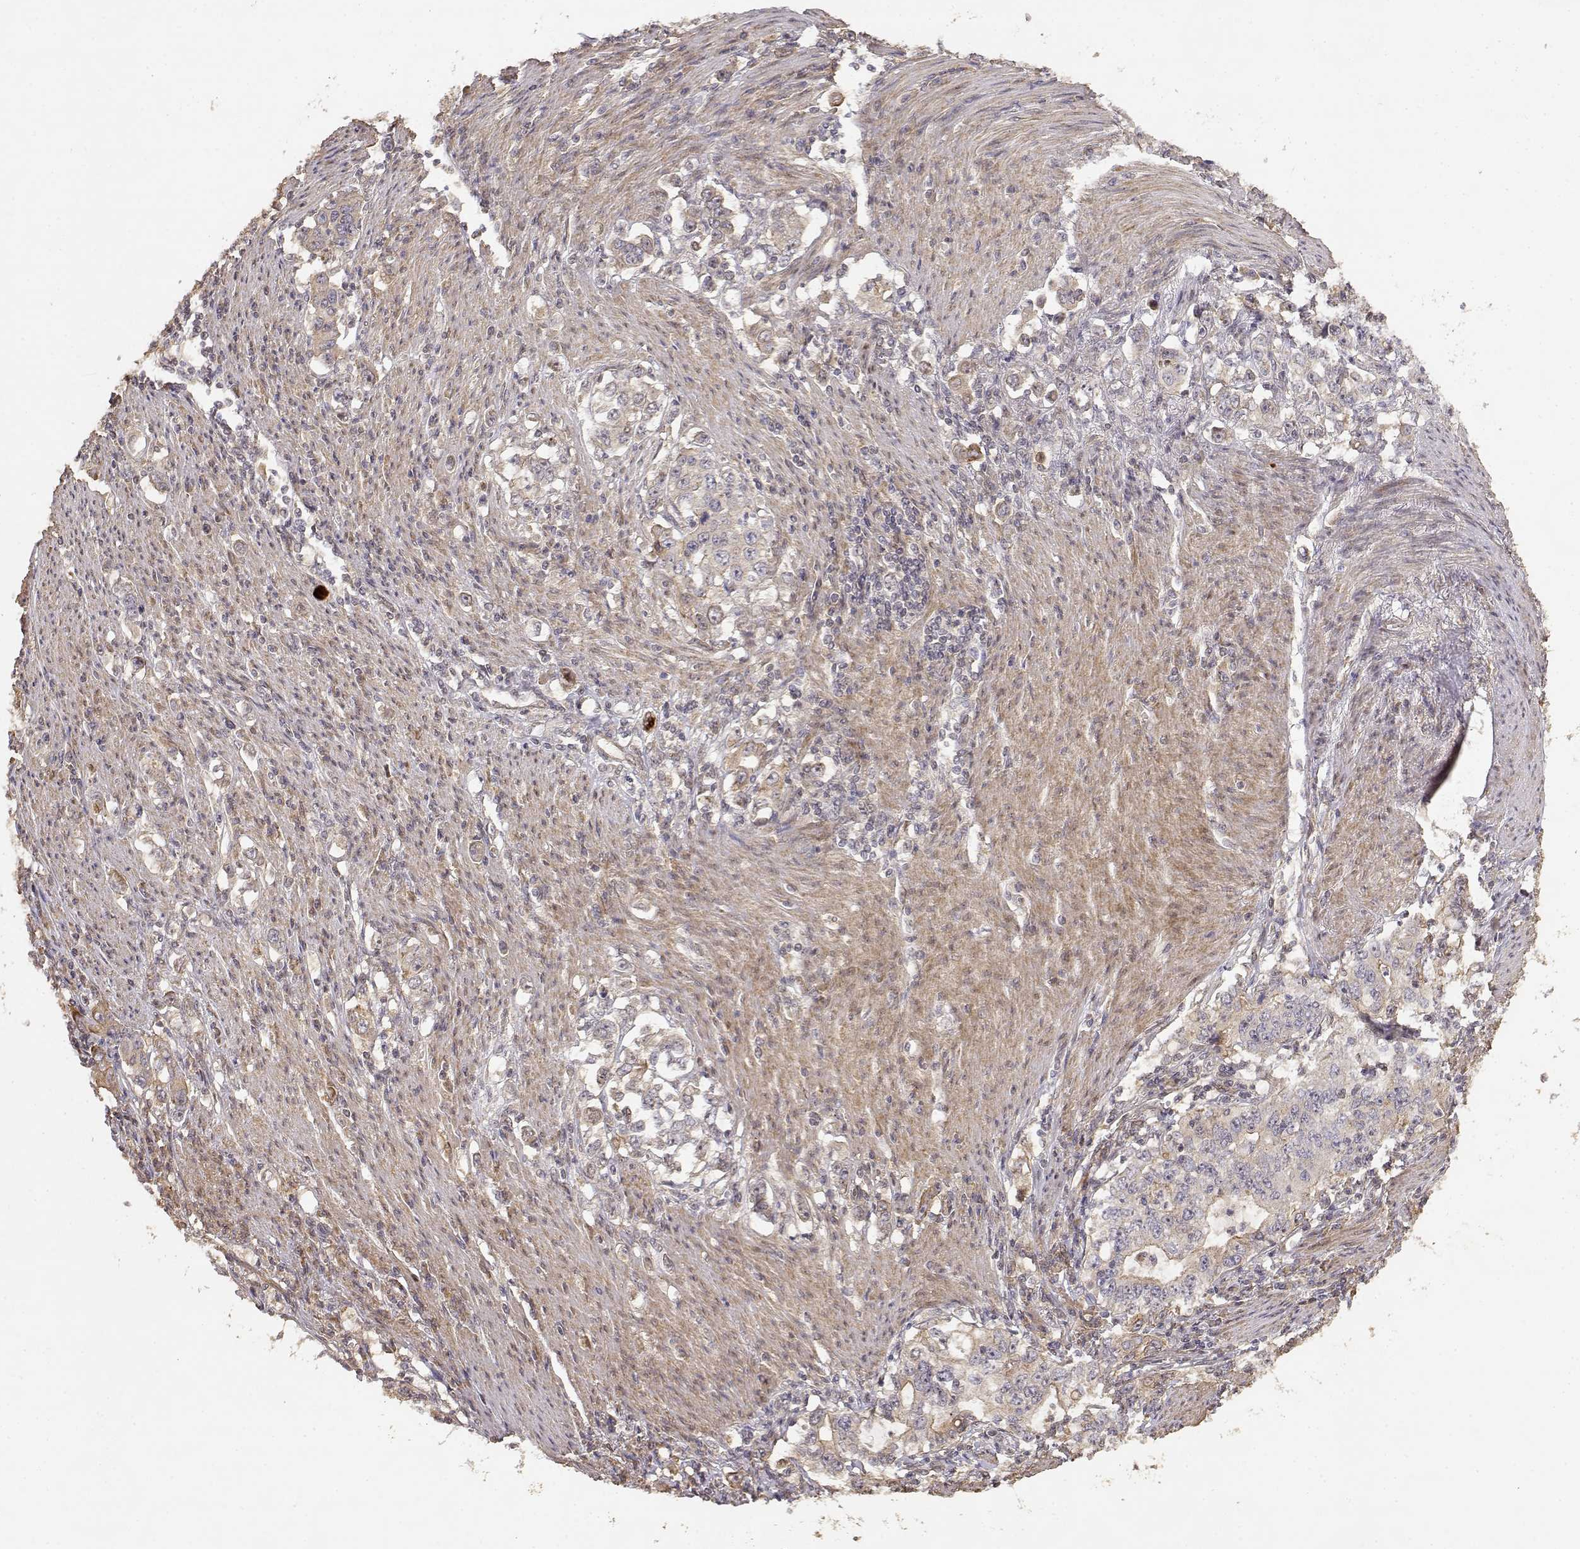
{"staining": {"intensity": "weak", "quantity": ">75%", "location": "cytoplasmic/membranous"}, "tissue": "stomach cancer", "cell_type": "Tumor cells", "image_type": "cancer", "snomed": [{"axis": "morphology", "description": "Adenocarcinoma, NOS"}, {"axis": "topography", "description": "Stomach, lower"}], "caption": "Human stomach cancer stained with a protein marker exhibits weak staining in tumor cells.", "gene": "PICK1", "patient": {"sex": "female", "age": 72}}